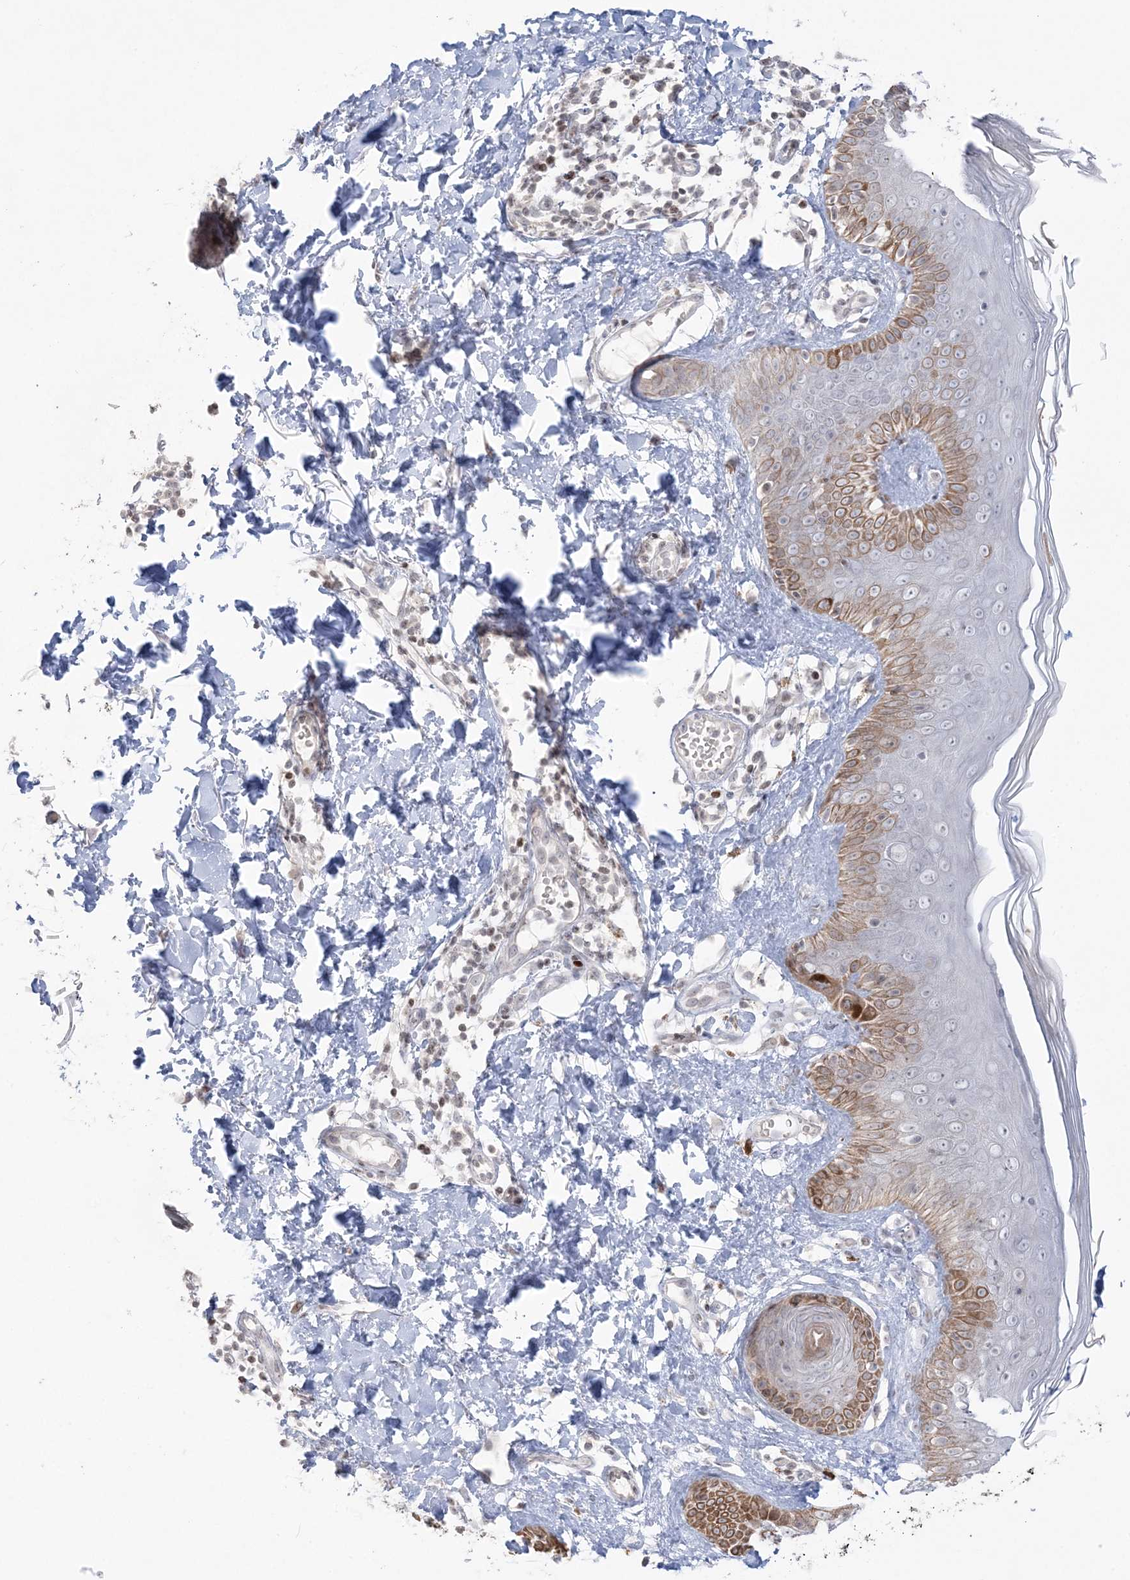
{"staining": {"intensity": "negative", "quantity": "none", "location": "none"}, "tissue": "skin", "cell_type": "Fibroblasts", "image_type": "normal", "snomed": [{"axis": "morphology", "description": "Normal tissue, NOS"}, {"axis": "topography", "description": "Skin"}], "caption": "IHC micrograph of unremarkable skin: human skin stained with DAB displays no significant protein positivity in fibroblasts. (Brightfield microscopy of DAB (3,3'-diaminobenzidine) immunohistochemistry (IHC) at high magnification).", "gene": "SH3BP4", "patient": {"sex": "male", "age": 52}}